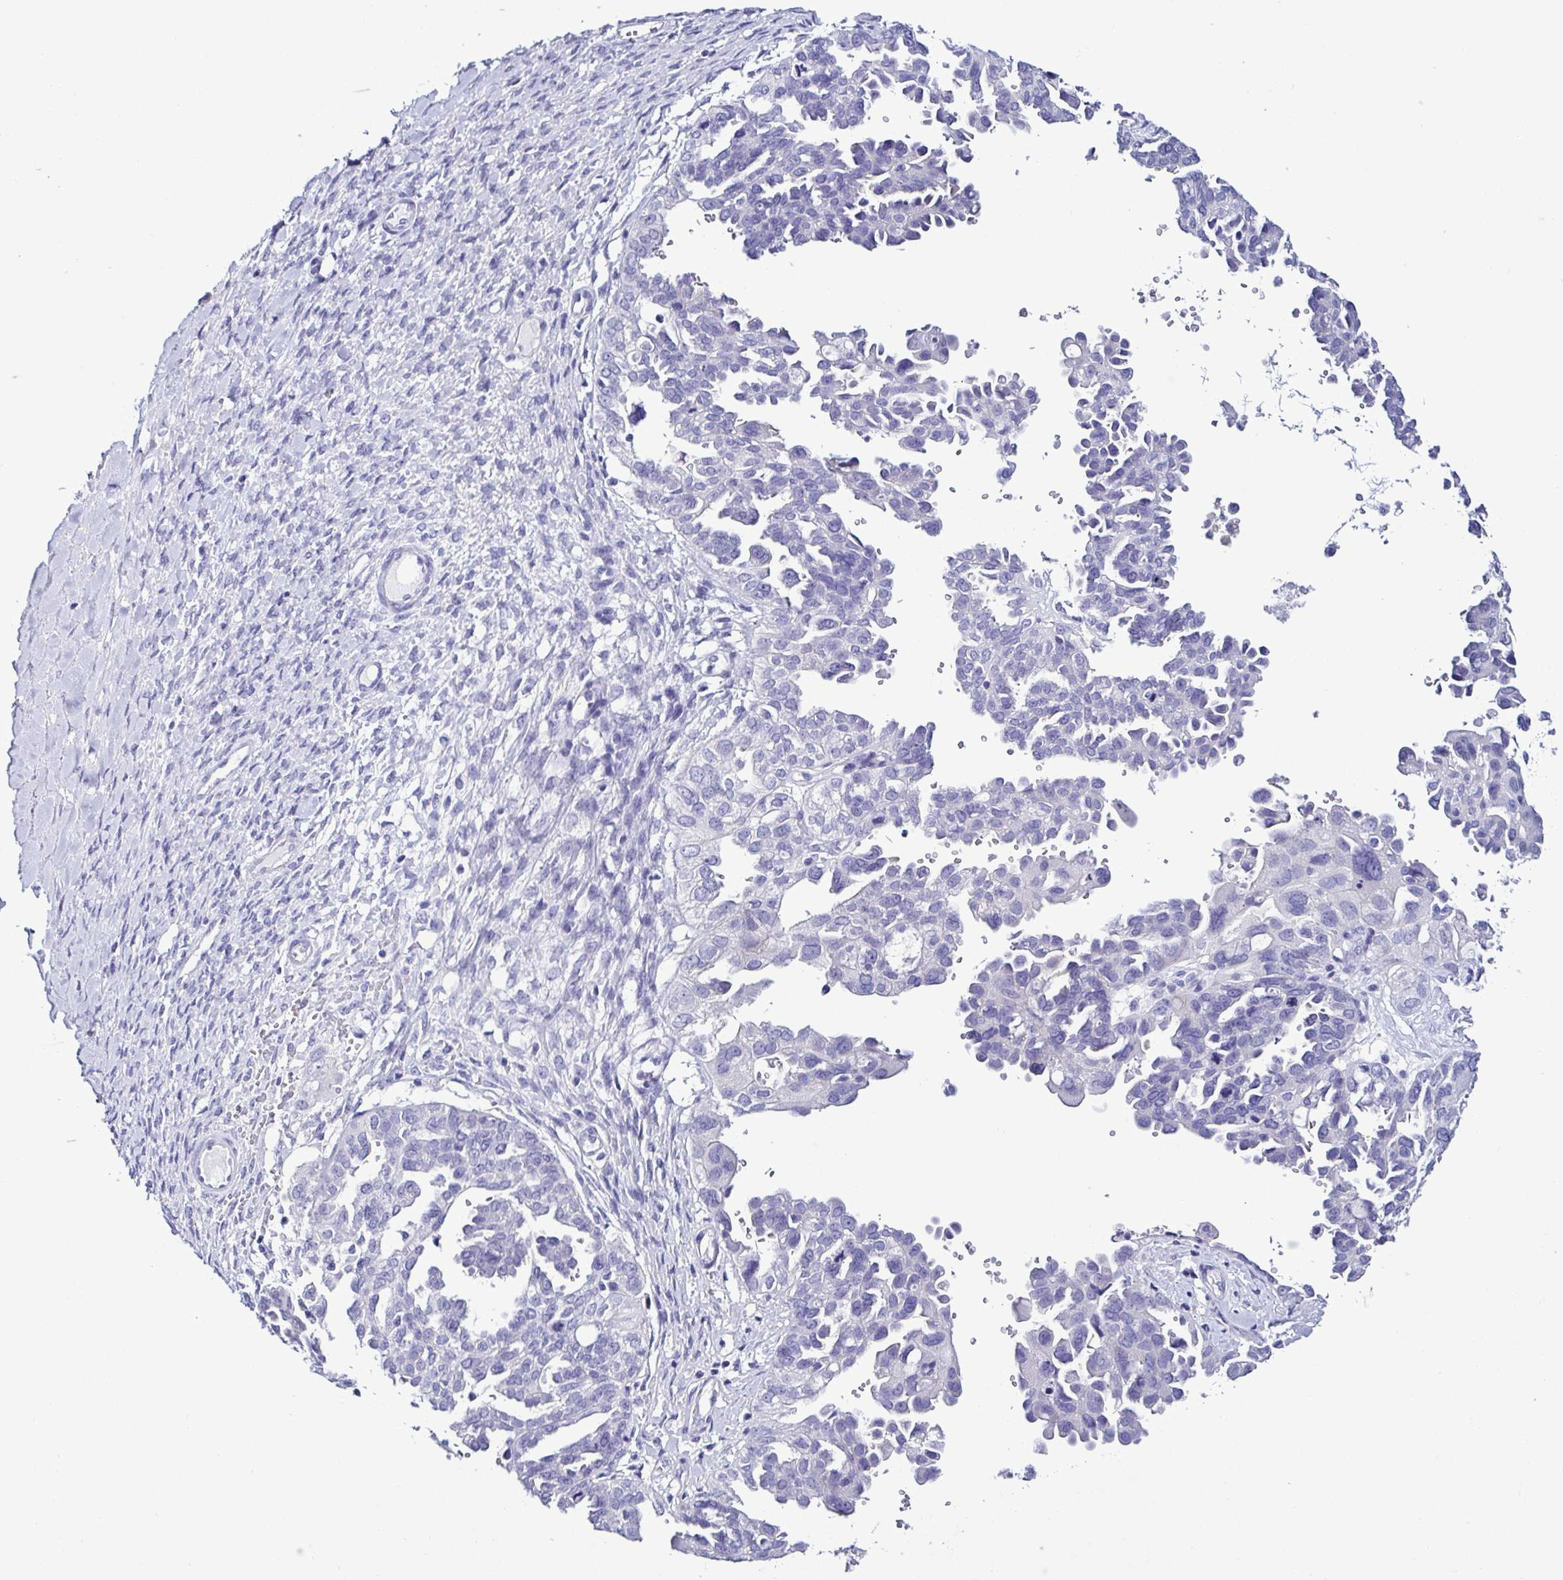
{"staining": {"intensity": "negative", "quantity": "none", "location": "none"}, "tissue": "ovarian cancer", "cell_type": "Tumor cells", "image_type": "cancer", "snomed": [{"axis": "morphology", "description": "Cystadenocarcinoma, serous, NOS"}, {"axis": "topography", "description": "Ovary"}], "caption": "The photomicrograph displays no significant staining in tumor cells of ovarian serous cystadenocarcinoma.", "gene": "SRL", "patient": {"sex": "female", "age": 53}}